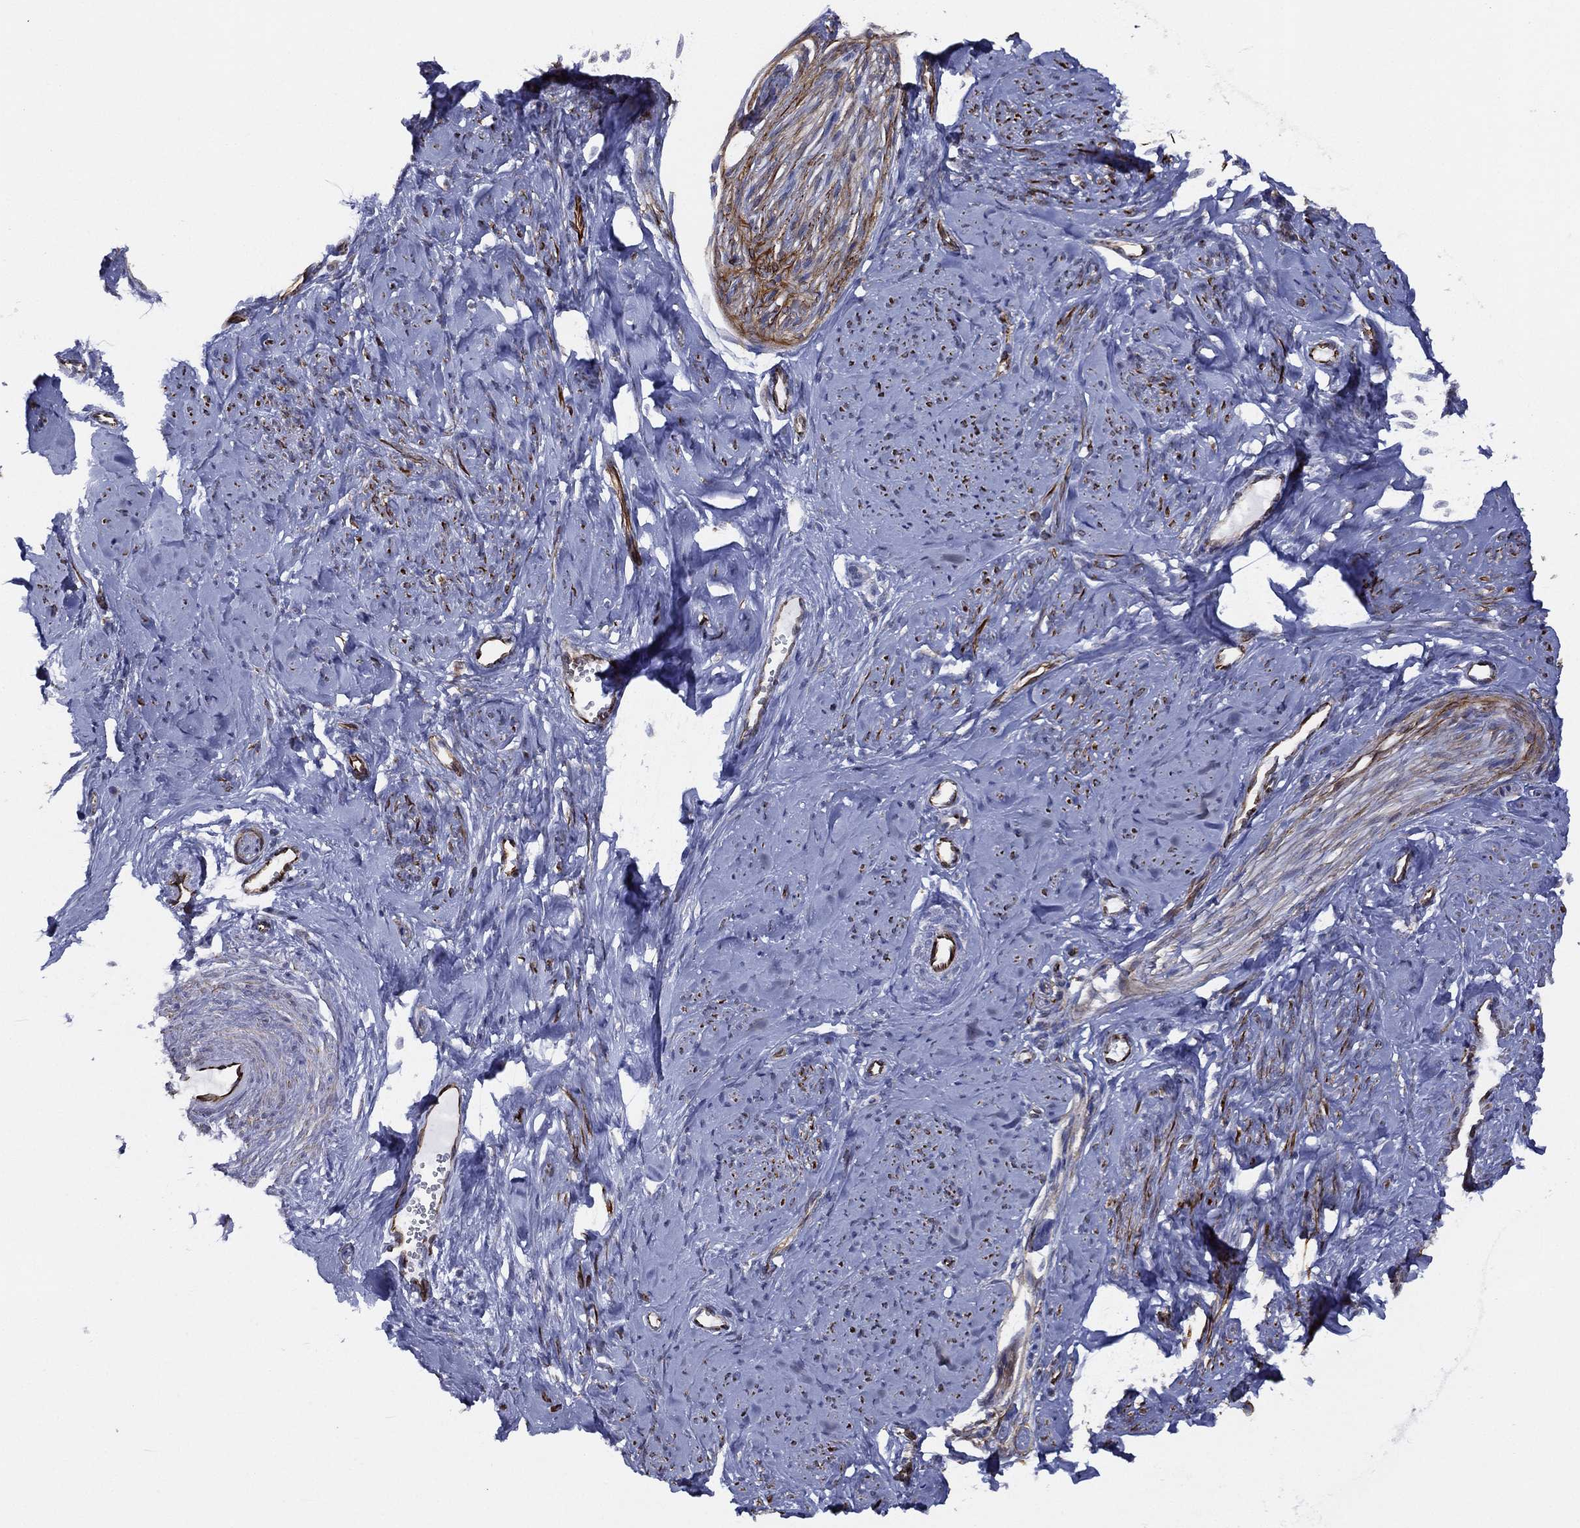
{"staining": {"intensity": "moderate", "quantity": "25%-75%", "location": "cytoplasmic/membranous"}, "tissue": "smooth muscle", "cell_type": "Smooth muscle cells", "image_type": "normal", "snomed": [{"axis": "morphology", "description": "Normal tissue, NOS"}, {"axis": "topography", "description": "Smooth muscle"}], "caption": "Immunohistochemistry (DAB (3,3'-diaminobenzidine)) staining of benign smooth muscle reveals moderate cytoplasmic/membranous protein expression in about 25%-75% of smooth muscle cells. The protein of interest is stained brown, and the nuclei are stained in blue (DAB (3,3'-diaminobenzidine) IHC with brightfield microscopy, high magnification).", "gene": "MAS1", "patient": {"sex": "female", "age": 48}}